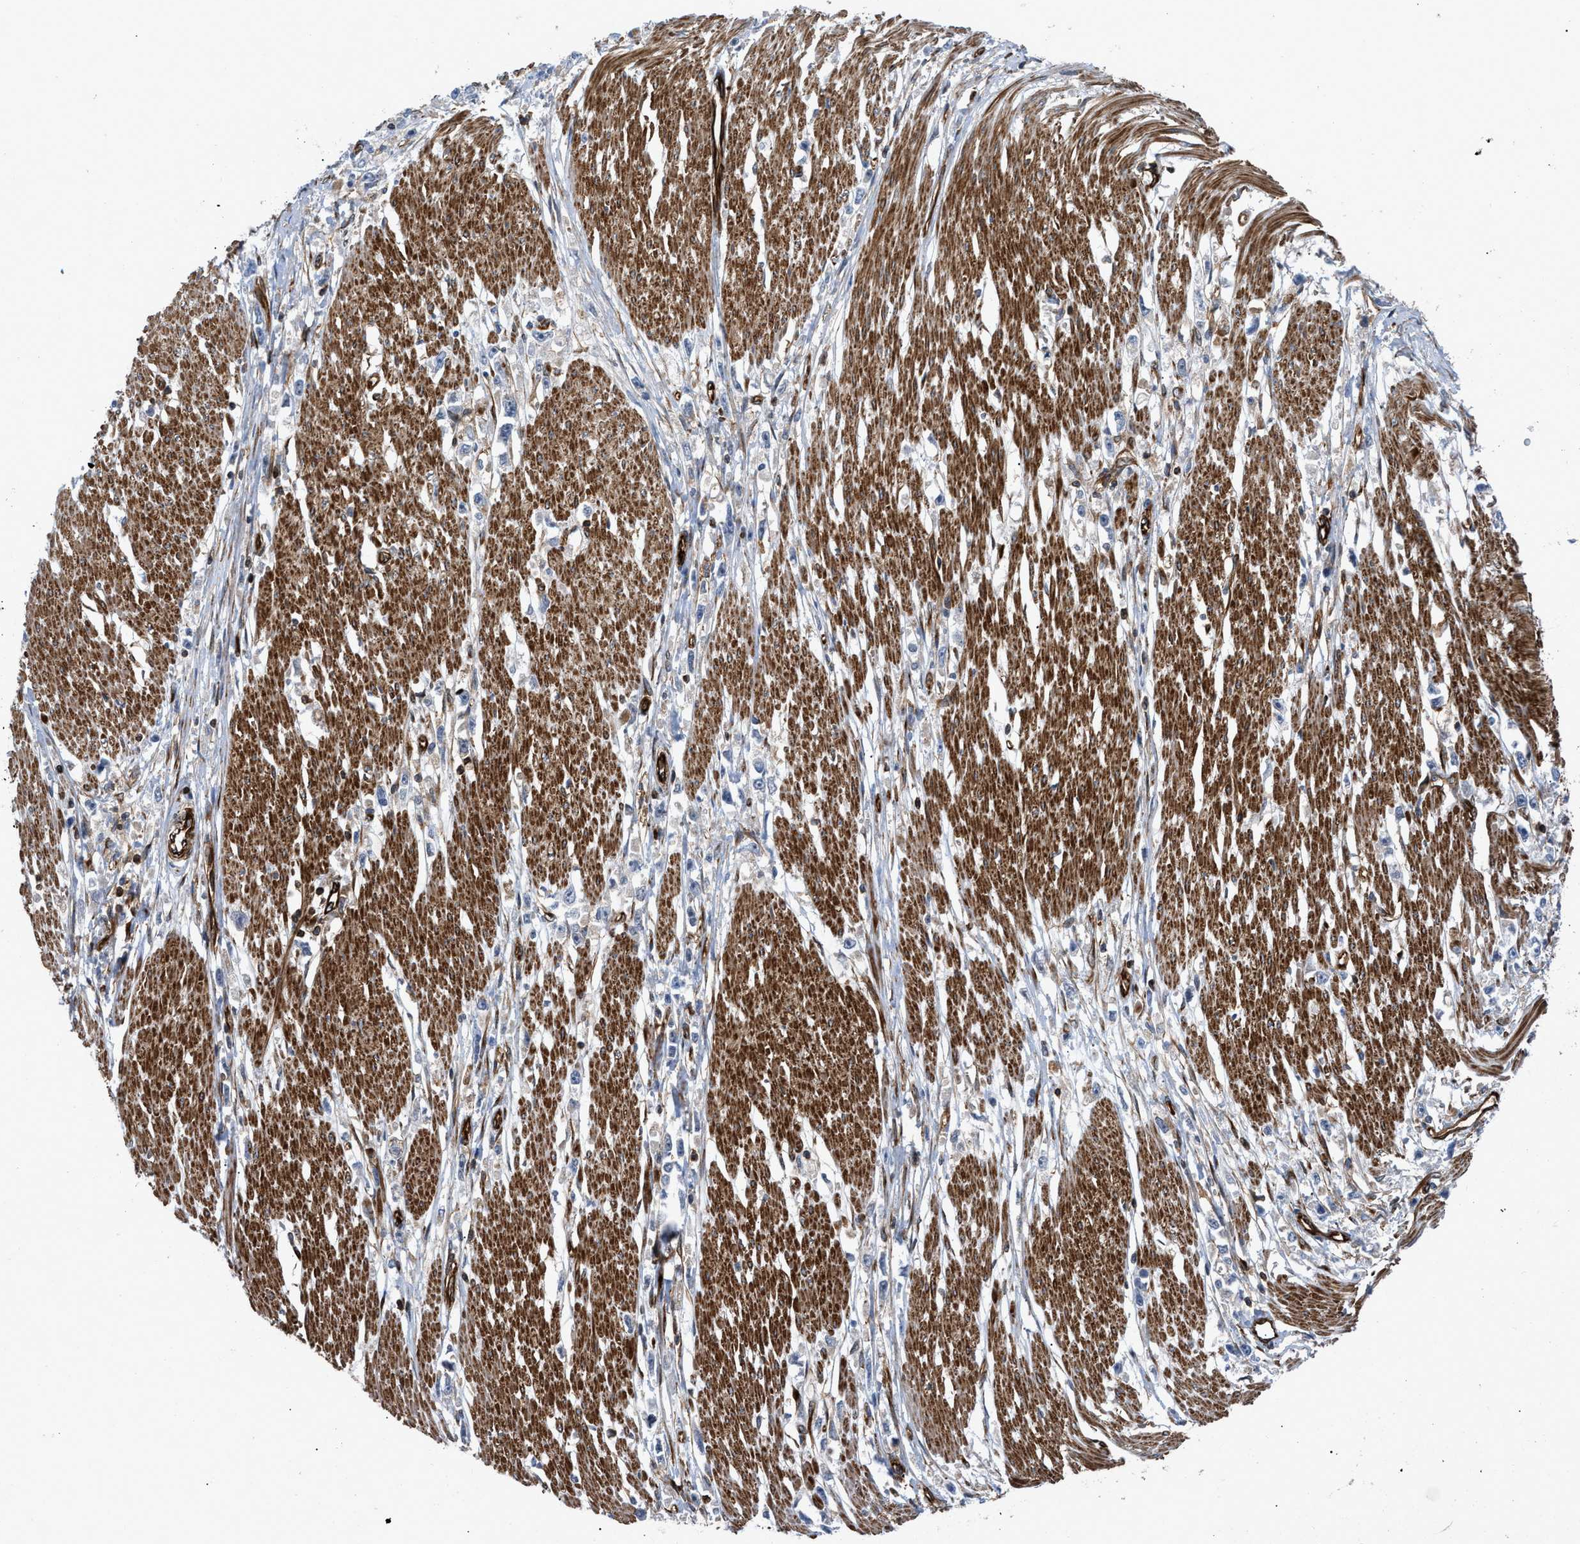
{"staining": {"intensity": "negative", "quantity": "none", "location": "none"}, "tissue": "stomach cancer", "cell_type": "Tumor cells", "image_type": "cancer", "snomed": [{"axis": "morphology", "description": "Adenocarcinoma, NOS"}, {"axis": "topography", "description": "Stomach"}], "caption": "This is a photomicrograph of immunohistochemistry staining of stomach cancer, which shows no staining in tumor cells.", "gene": "PTPRE", "patient": {"sex": "female", "age": 59}}